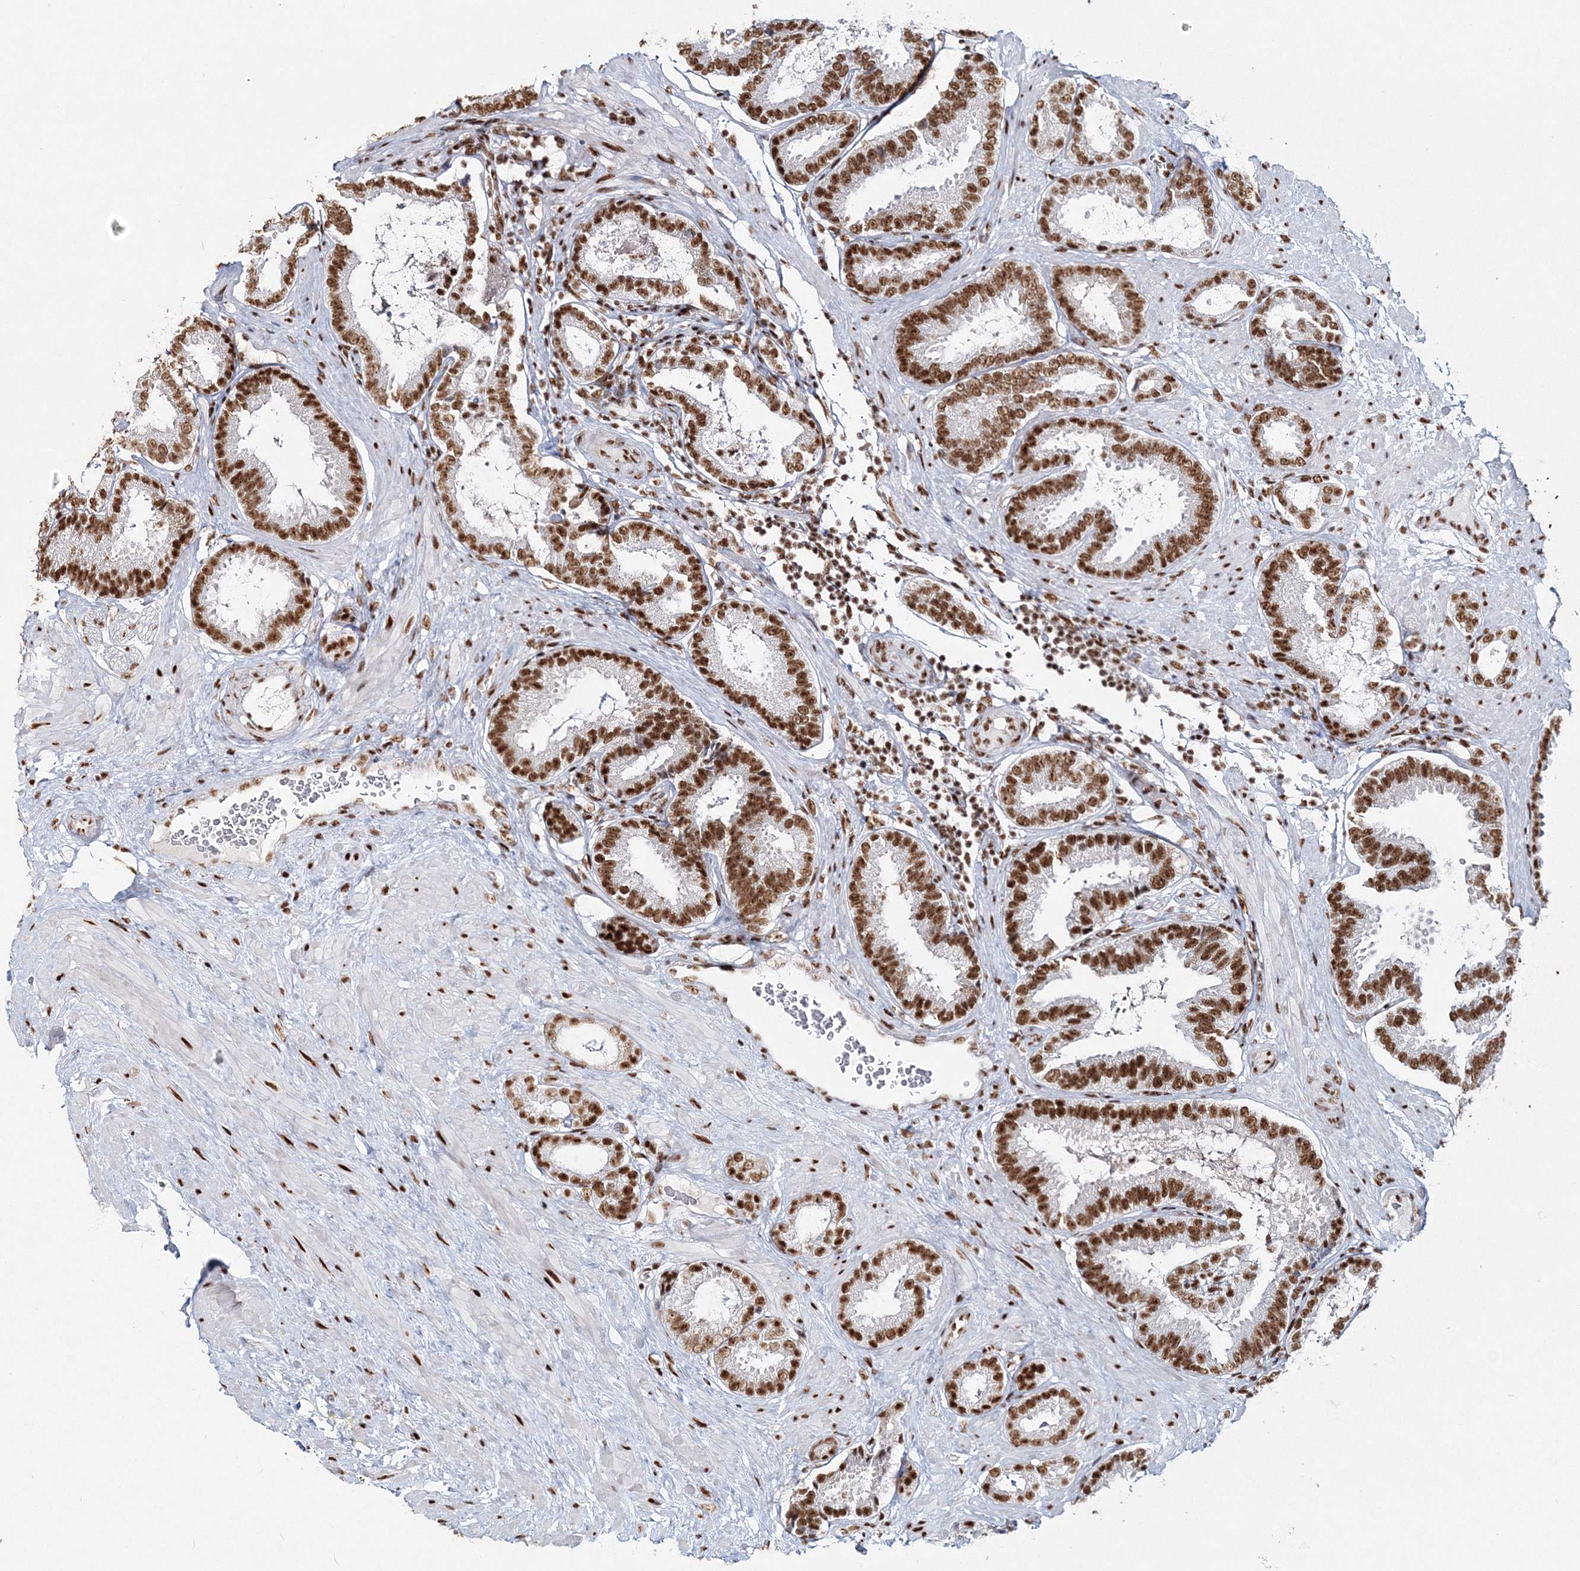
{"staining": {"intensity": "strong", "quantity": ">75%", "location": "nuclear"}, "tissue": "prostate cancer", "cell_type": "Tumor cells", "image_type": "cancer", "snomed": [{"axis": "morphology", "description": "Adenocarcinoma, Low grade"}, {"axis": "topography", "description": "Prostate"}], "caption": "Immunohistochemistry (IHC) photomicrograph of neoplastic tissue: human low-grade adenocarcinoma (prostate) stained using IHC demonstrates high levels of strong protein expression localized specifically in the nuclear of tumor cells, appearing as a nuclear brown color.", "gene": "QRICH1", "patient": {"sex": "male", "age": 71}}